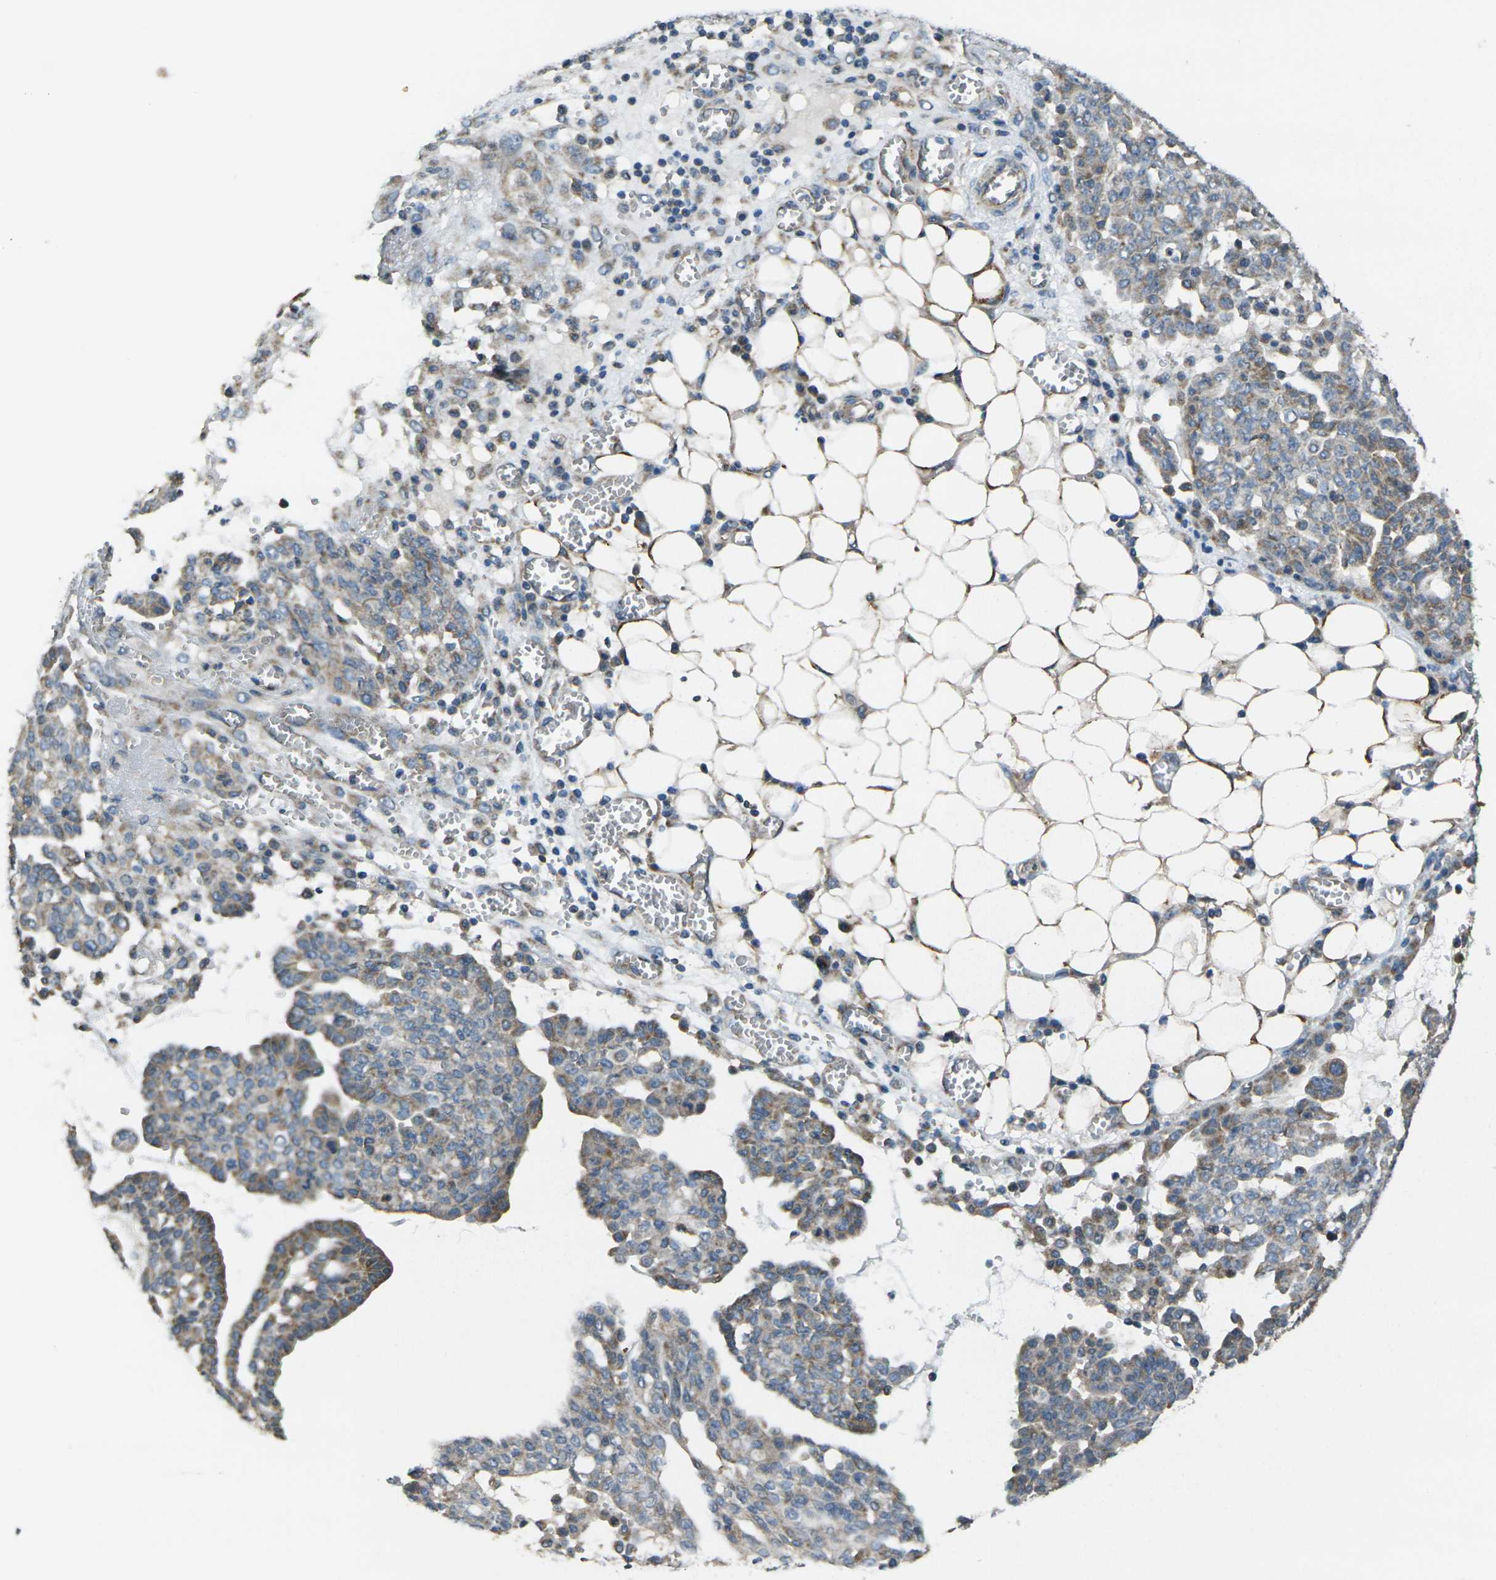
{"staining": {"intensity": "weak", "quantity": "25%-75%", "location": "cytoplasmic/membranous"}, "tissue": "ovarian cancer", "cell_type": "Tumor cells", "image_type": "cancer", "snomed": [{"axis": "morphology", "description": "Cystadenocarcinoma, serous, NOS"}, {"axis": "topography", "description": "Soft tissue"}, {"axis": "topography", "description": "Ovary"}], "caption": "Protein staining shows weak cytoplasmic/membranous staining in about 25%-75% of tumor cells in ovarian cancer (serous cystadenocarcinoma).", "gene": "TMEM120B", "patient": {"sex": "female", "age": 57}}